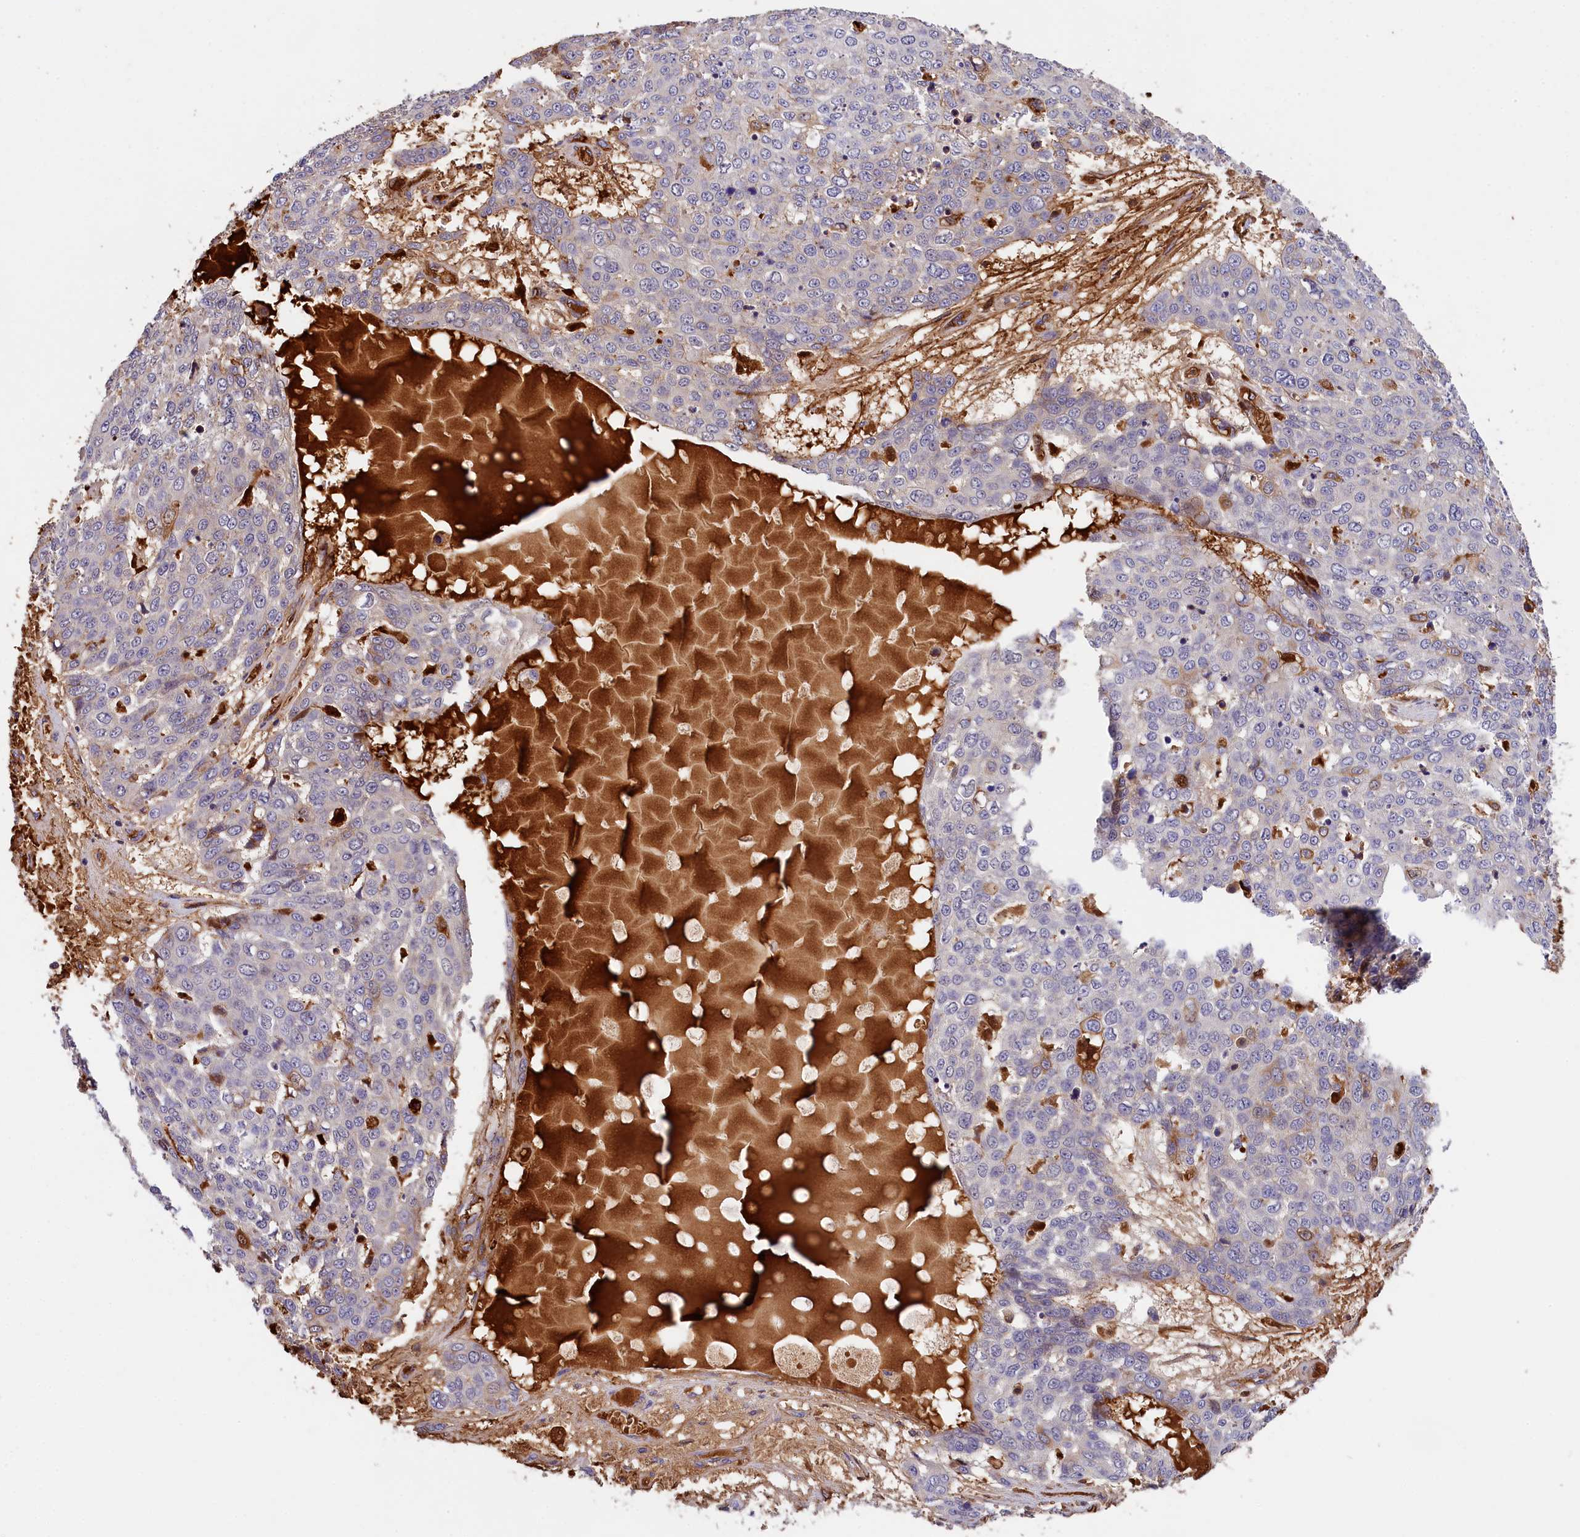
{"staining": {"intensity": "negative", "quantity": "none", "location": "none"}, "tissue": "skin cancer", "cell_type": "Tumor cells", "image_type": "cancer", "snomed": [{"axis": "morphology", "description": "Normal tissue, NOS"}, {"axis": "morphology", "description": "Squamous cell carcinoma, NOS"}, {"axis": "topography", "description": "Skin"}], "caption": "Immunohistochemistry (IHC) of human squamous cell carcinoma (skin) exhibits no expression in tumor cells.", "gene": "PHAF1", "patient": {"sex": "male", "age": 72}}